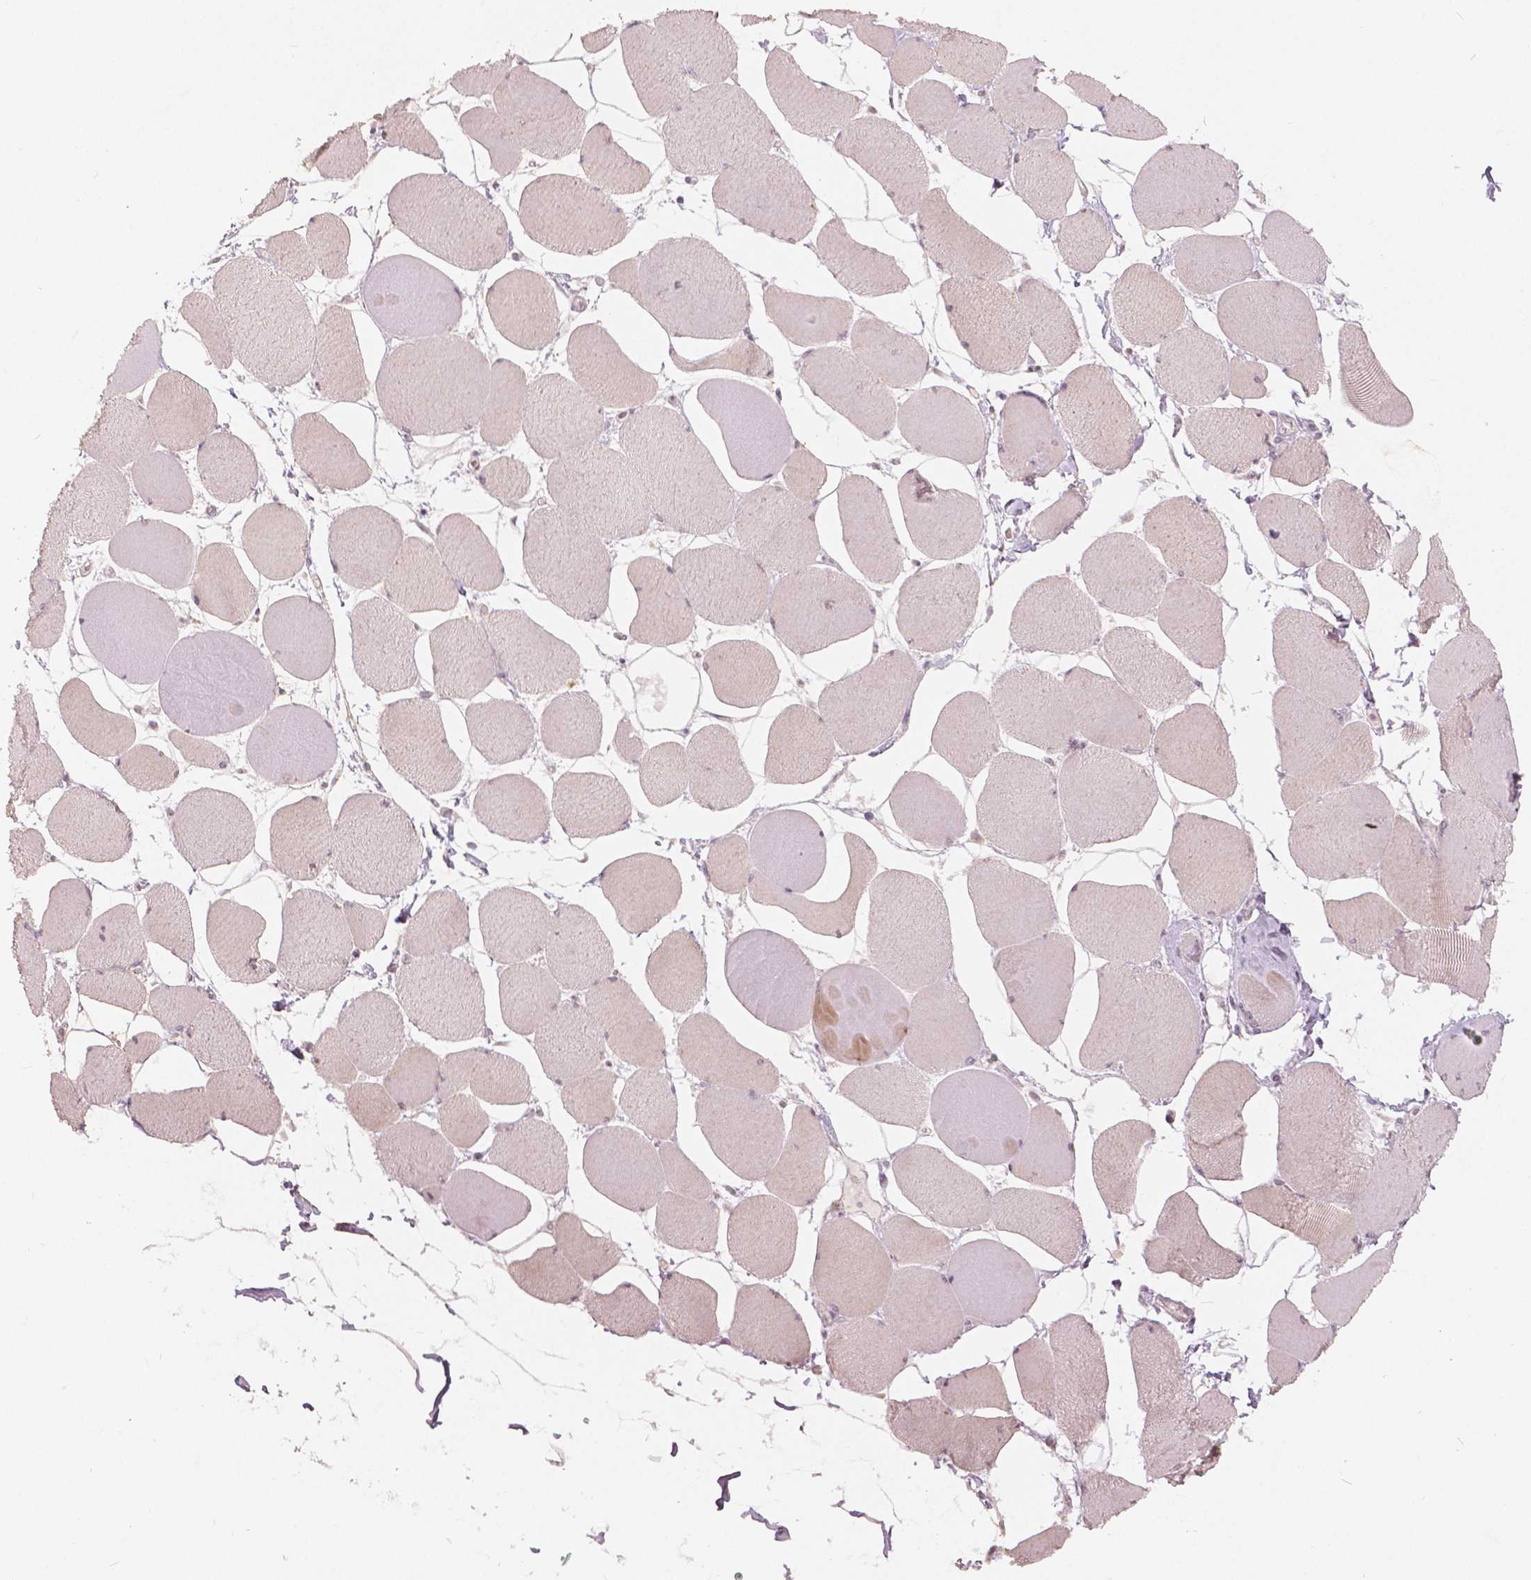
{"staining": {"intensity": "weak", "quantity": "25%-75%", "location": "cytoplasmic/membranous"}, "tissue": "skeletal muscle", "cell_type": "Myocytes", "image_type": "normal", "snomed": [{"axis": "morphology", "description": "Normal tissue, NOS"}, {"axis": "topography", "description": "Skeletal muscle"}], "caption": "Immunohistochemical staining of normal skeletal muscle reveals 25%-75% levels of weak cytoplasmic/membranous protein positivity in approximately 25%-75% of myocytes.", "gene": "NANOG", "patient": {"sex": "female", "age": 75}}